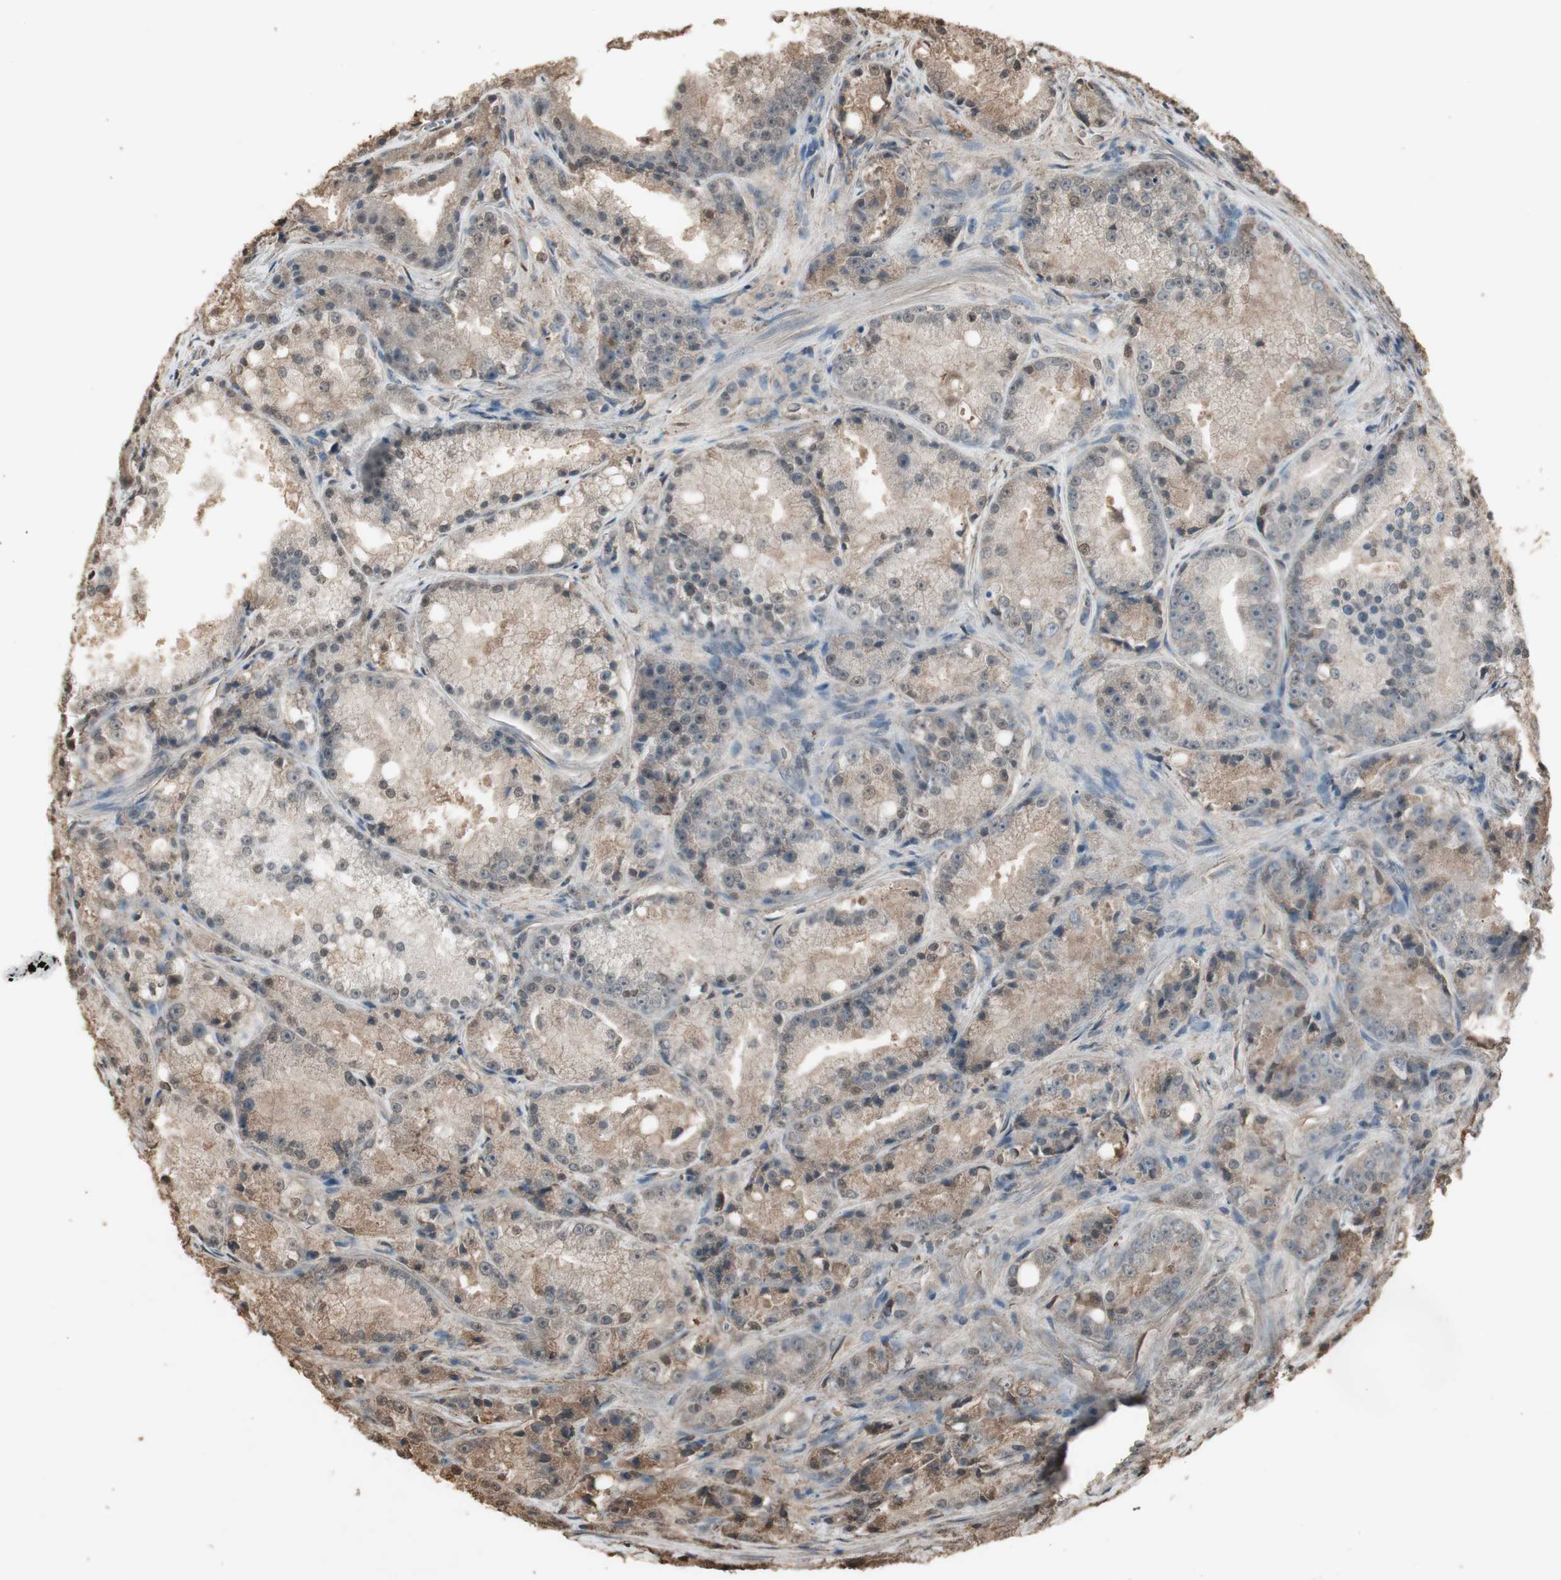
{"staining": {"intensity": "weak", "quantity": ">75%", "location": "cytoplasmic/membranous"}, "tissue": "prostate cancer", "cell_type": "Tumor cells", "image_type": "cancer", "snomed": [{"axis": "morphology", "description": "Adenocarcinoma, Low grade"}, {"axis": "topography", "description": "Prostate"}], "caption": "Weak cytoplasmic/membranous protein positivity is identified in approximately >75% of tumor cells in prostate cancer (adenocarcinoma (low-grade)).", "gene": "MMP14", "patient": {"sex": "male", "age": 64}}